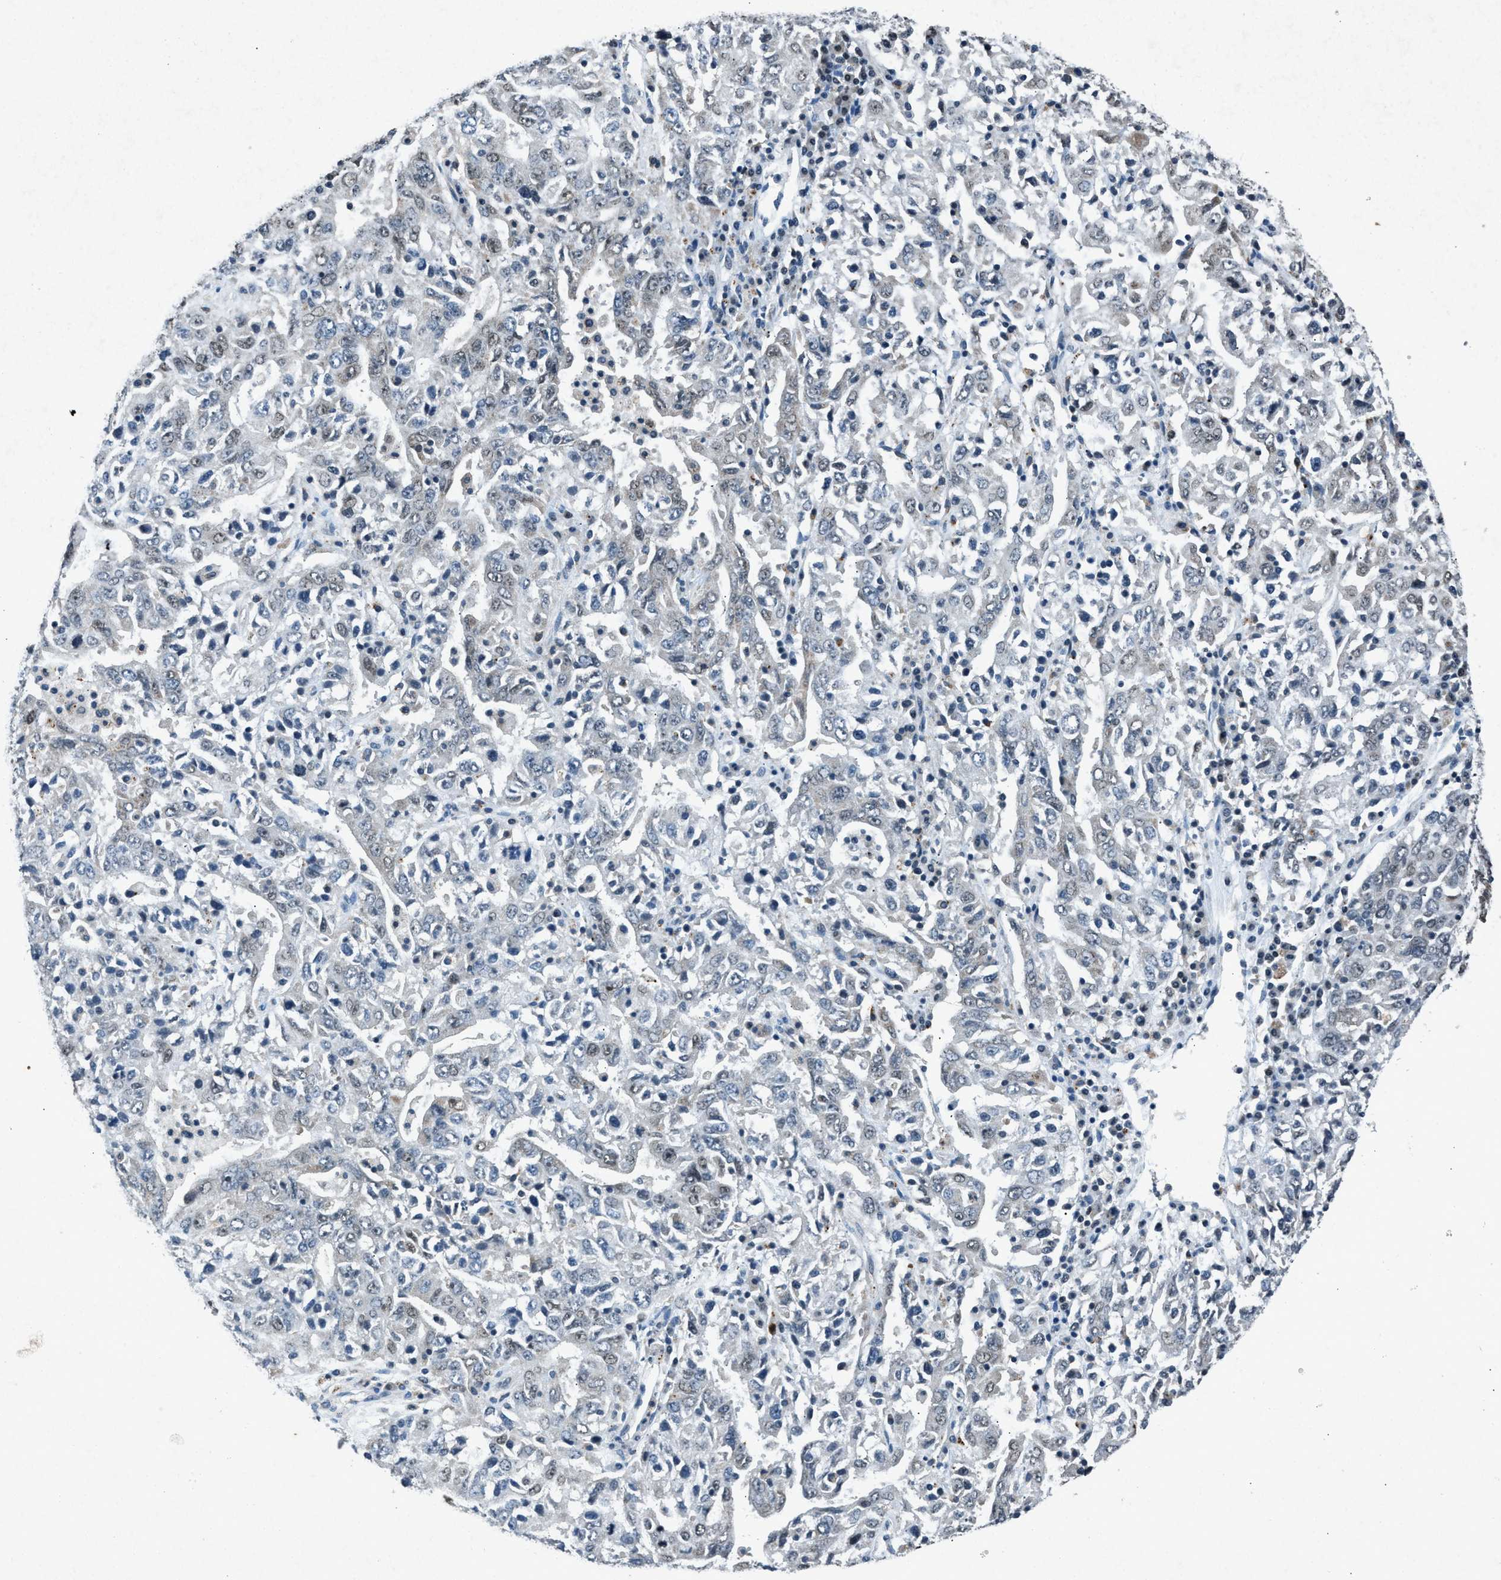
{"staining": {"intensity": "weak", "quantity": "<25%", "location": "nuclear"}, "tissue": "ovarian cancer", "cell_type": "Tumor cells", "image_type": "cancer", "snomed": [{"axis": "morphology", "description": "Carcinoma, endometroid"}, {"axis": "topography", "description": "Ovary"}], "caption": "Tumor cells are negative for brown protein staining in ovarian endometroid carcinoma. Nuclei are stained in blue.", "gene": "ADCY1", "patient": {"sex": "female", "age": 62}}